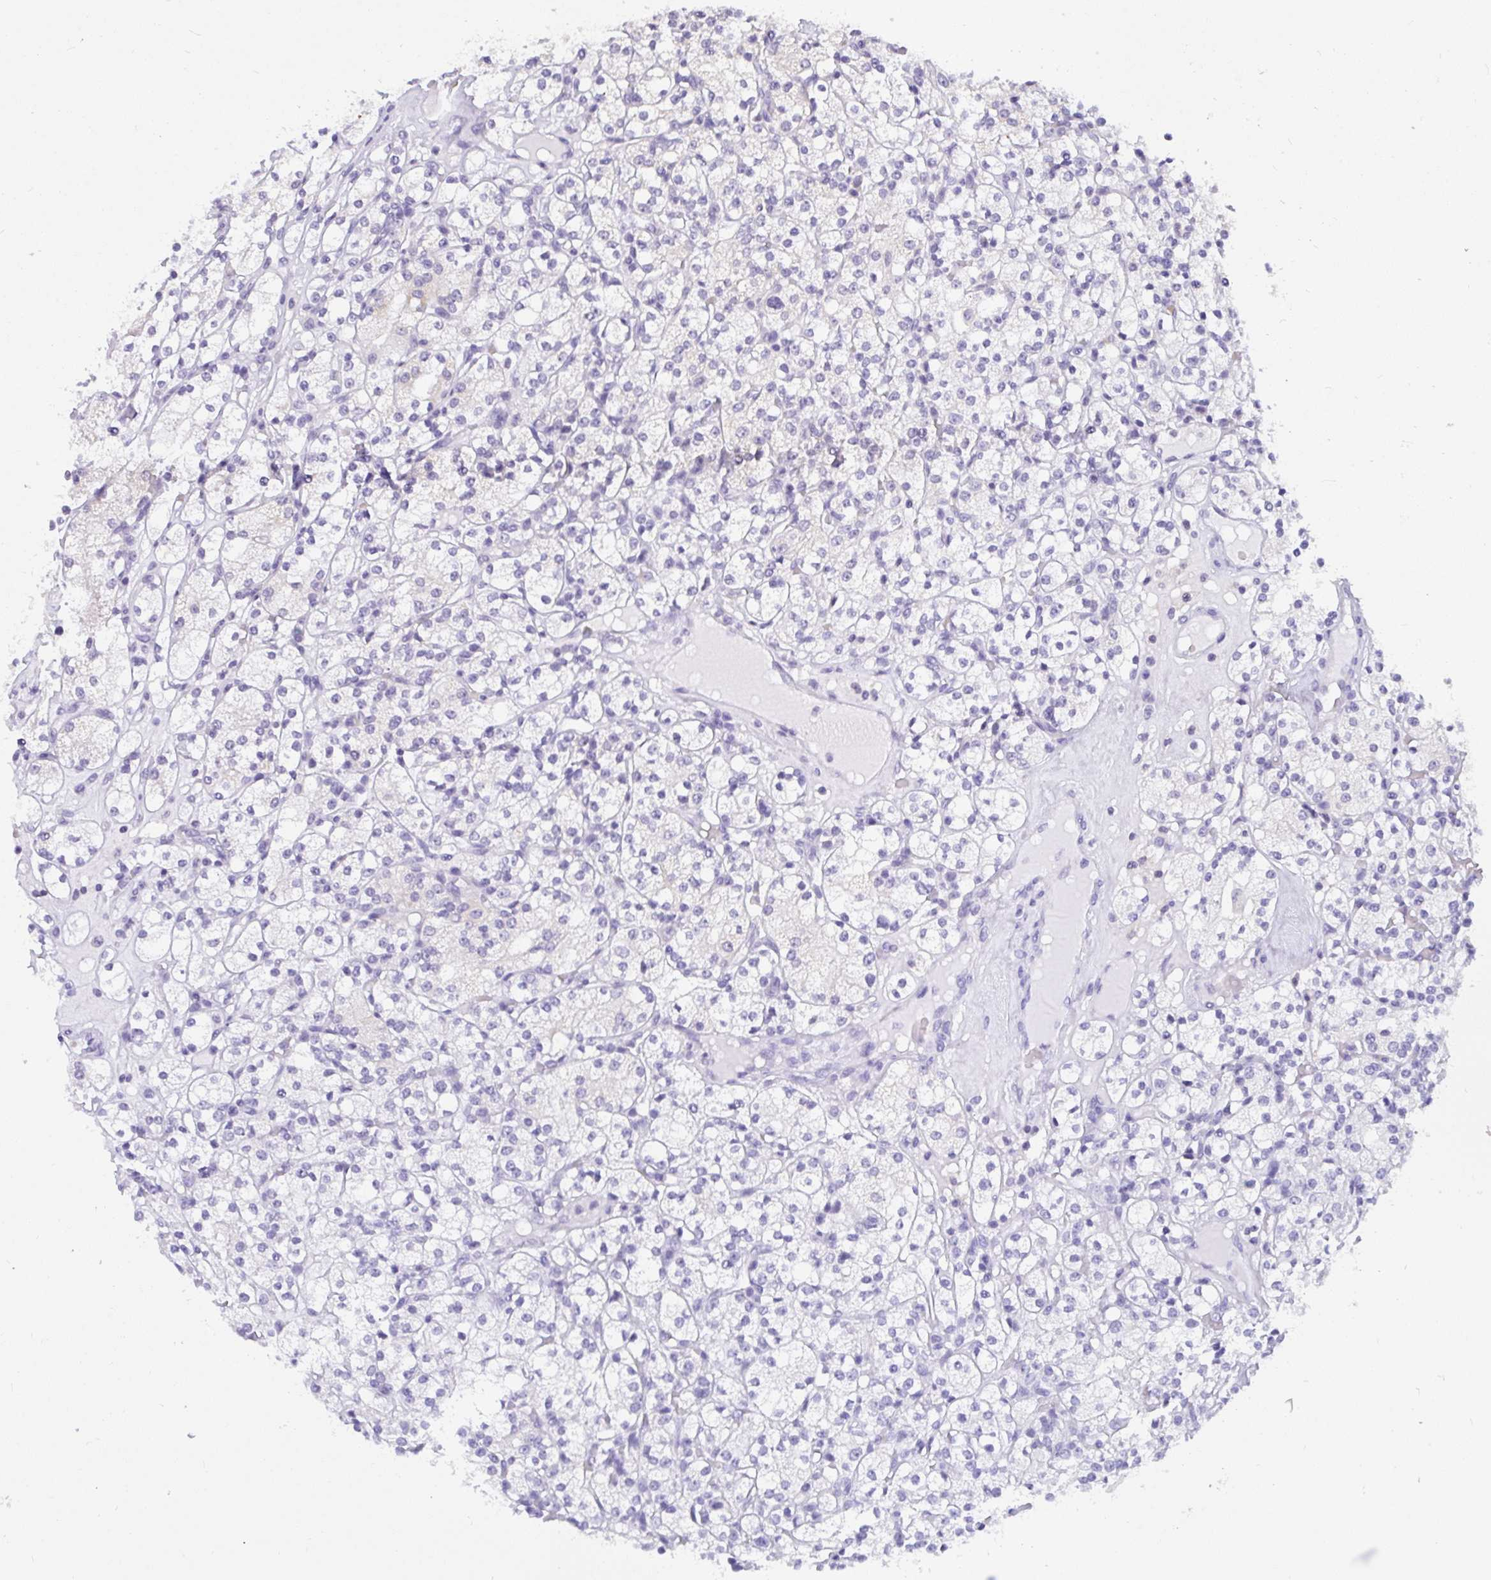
{"staining": {"intensity": "negative", "quantity": "none", "location": "none"}, "tissue": "renal cancer", "cell_type": "Tumor cells", "image_type": "cancer", "snomed": [{"axis": "morphology", "description": "Adenocarcinoma, NOS"}, {"axis": "topography", "description": "Kidney"}], "caption": "This is a micrograph of immunohistochemistry (IHC) staining of renal cancer, which shows no positivity in tumor cells. Brightfield microscopy of immunohistochemistry stained with DAB (brown) and hematoxylin (blue), captured at high magnification.", "gene": "PPP1CA", "patient": {"sex": "male", "age": 77}}